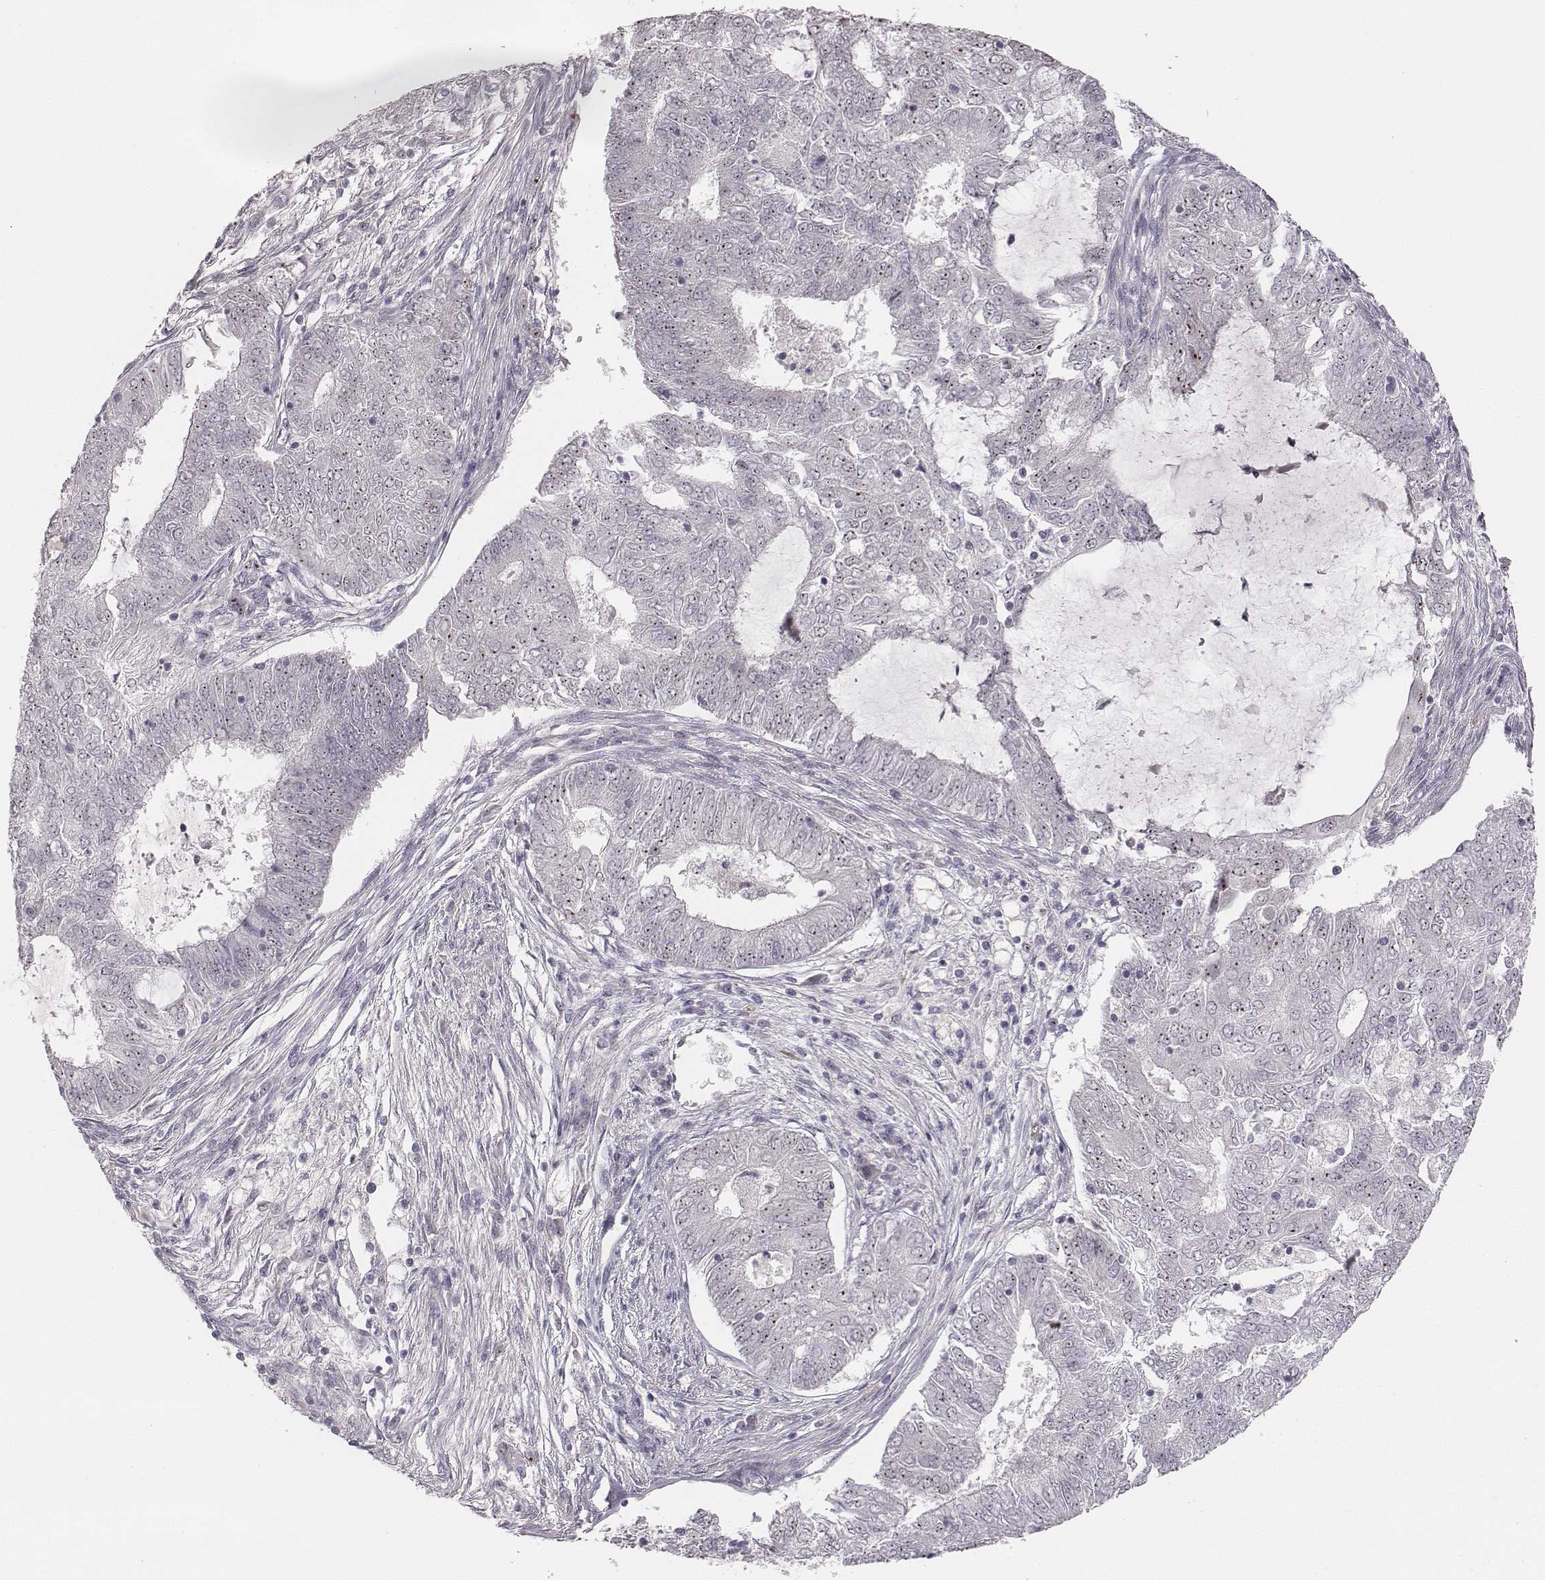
{"staining": {"intensity": "moderate", "quantity": "25%-75%", "location": "nuclear"}, "tissue": "endometrial cancer", "cell_type": "Tumor cells", "image_type": "cancer", "snomed": [{"axis": "morphology", "description": "Adenocarcinoma, NOS"}, {"axis": "topography", "description": "Endometrium"}], "caption": "Immunohistochemistry photomicrograph of adenocarcinoma (endometrial) stained for a protein (brown), which displays medium levels of moderate nuclear positivity in about 25%-75% of tumor cells.", "gene": "NIFK", "patient": {"sex": "female", "age": 62}}